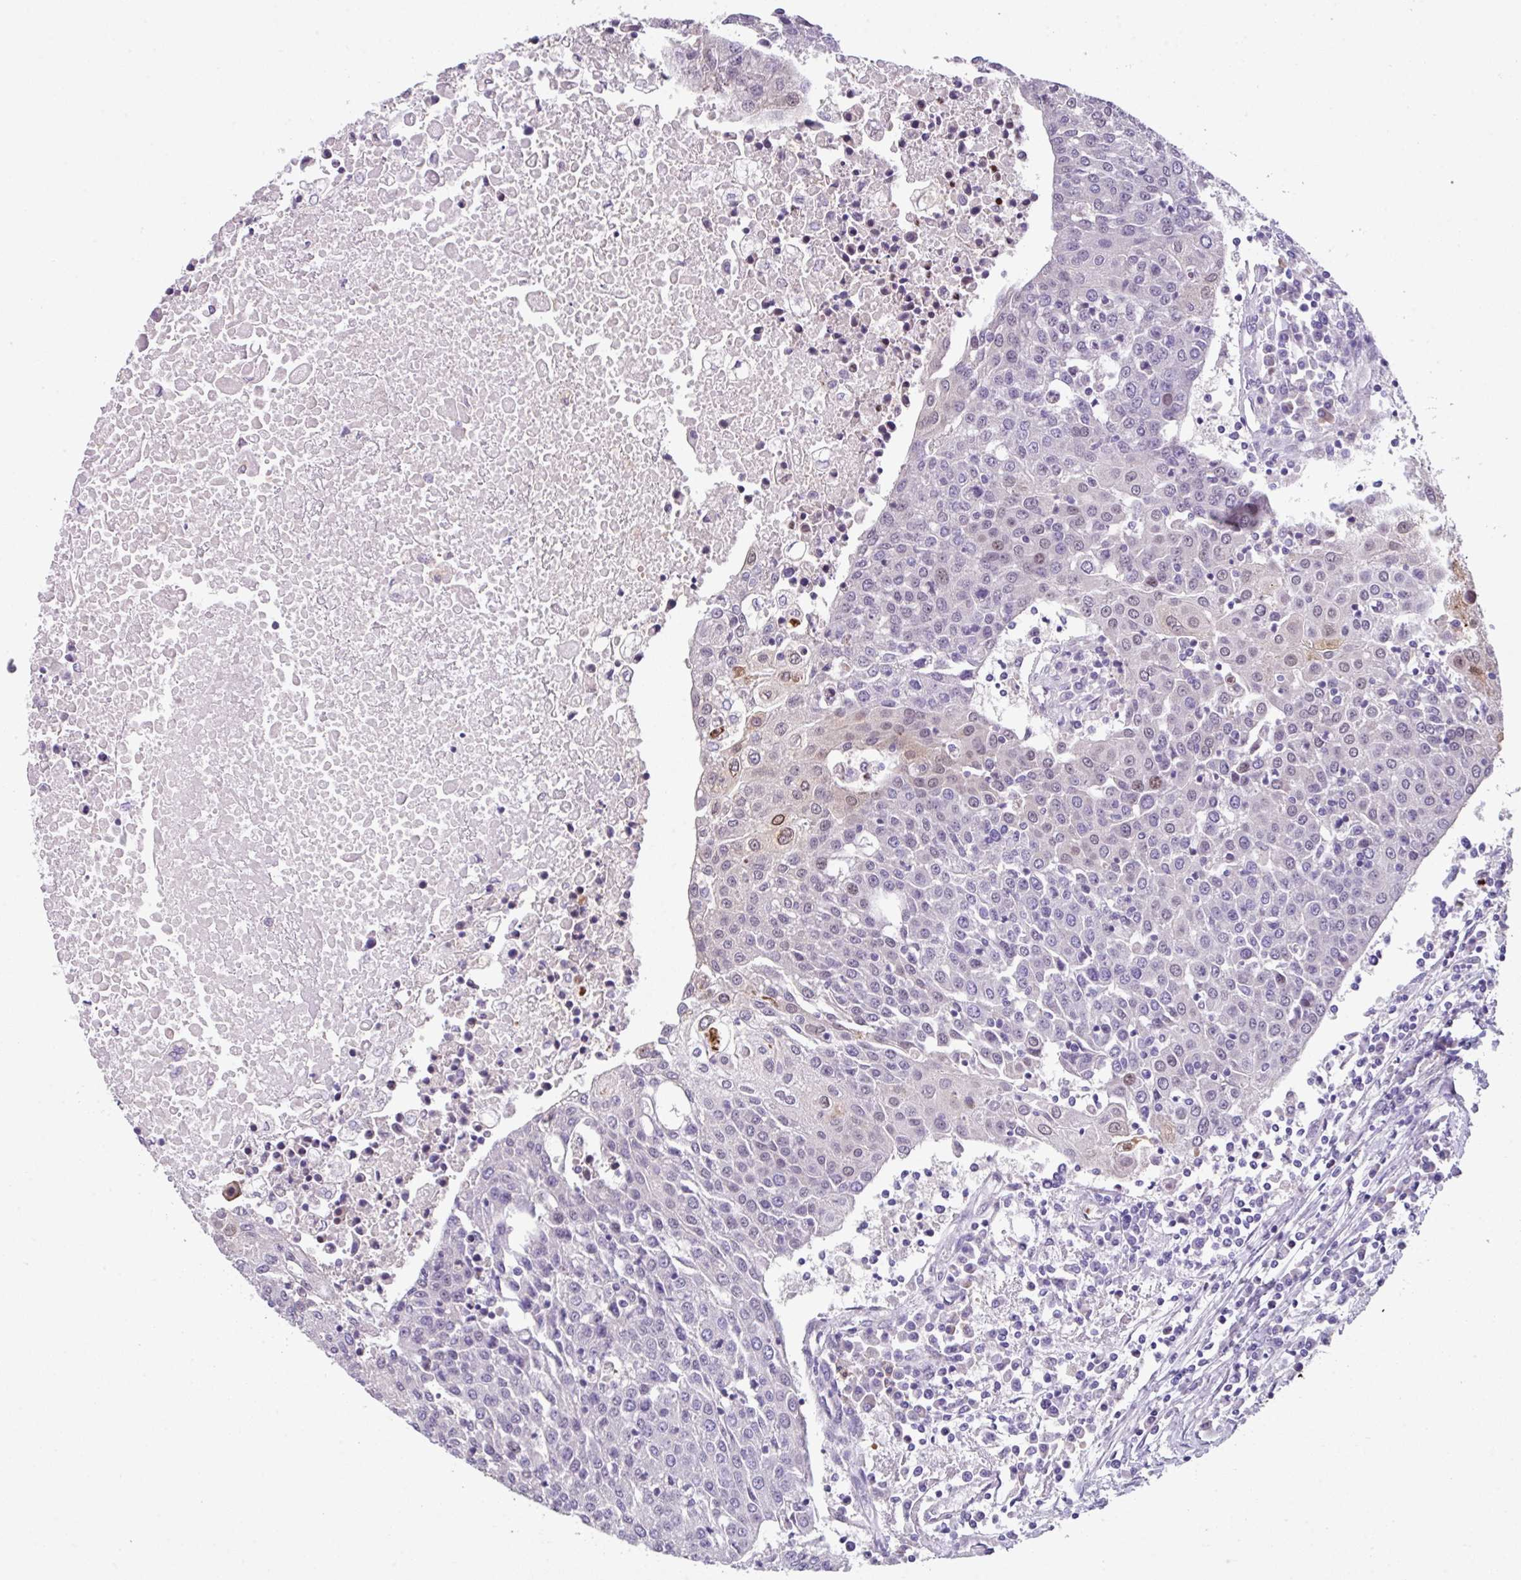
{"staining": {"intensity": "weak", "quantity": "<25%", "location": "nuclear"}, "tissue": "urothelial cancer", "cell_type": "Tumor cells", "image_type": "cancer", "snomed": [{"axis": "morphology", "description": "Urothelial carcinoma, High grade"}, {"axis": "topography", "description": "Urinary bladder"}], "caption": "A high-resolution photomicrograph shows immunohistochemistry staining of urothelial carcinoma (high-grade), which exhibits no significant positivity in tumor cells.", "gene": "ZFP3", "patient": {"sex": "female", "age": 85}}